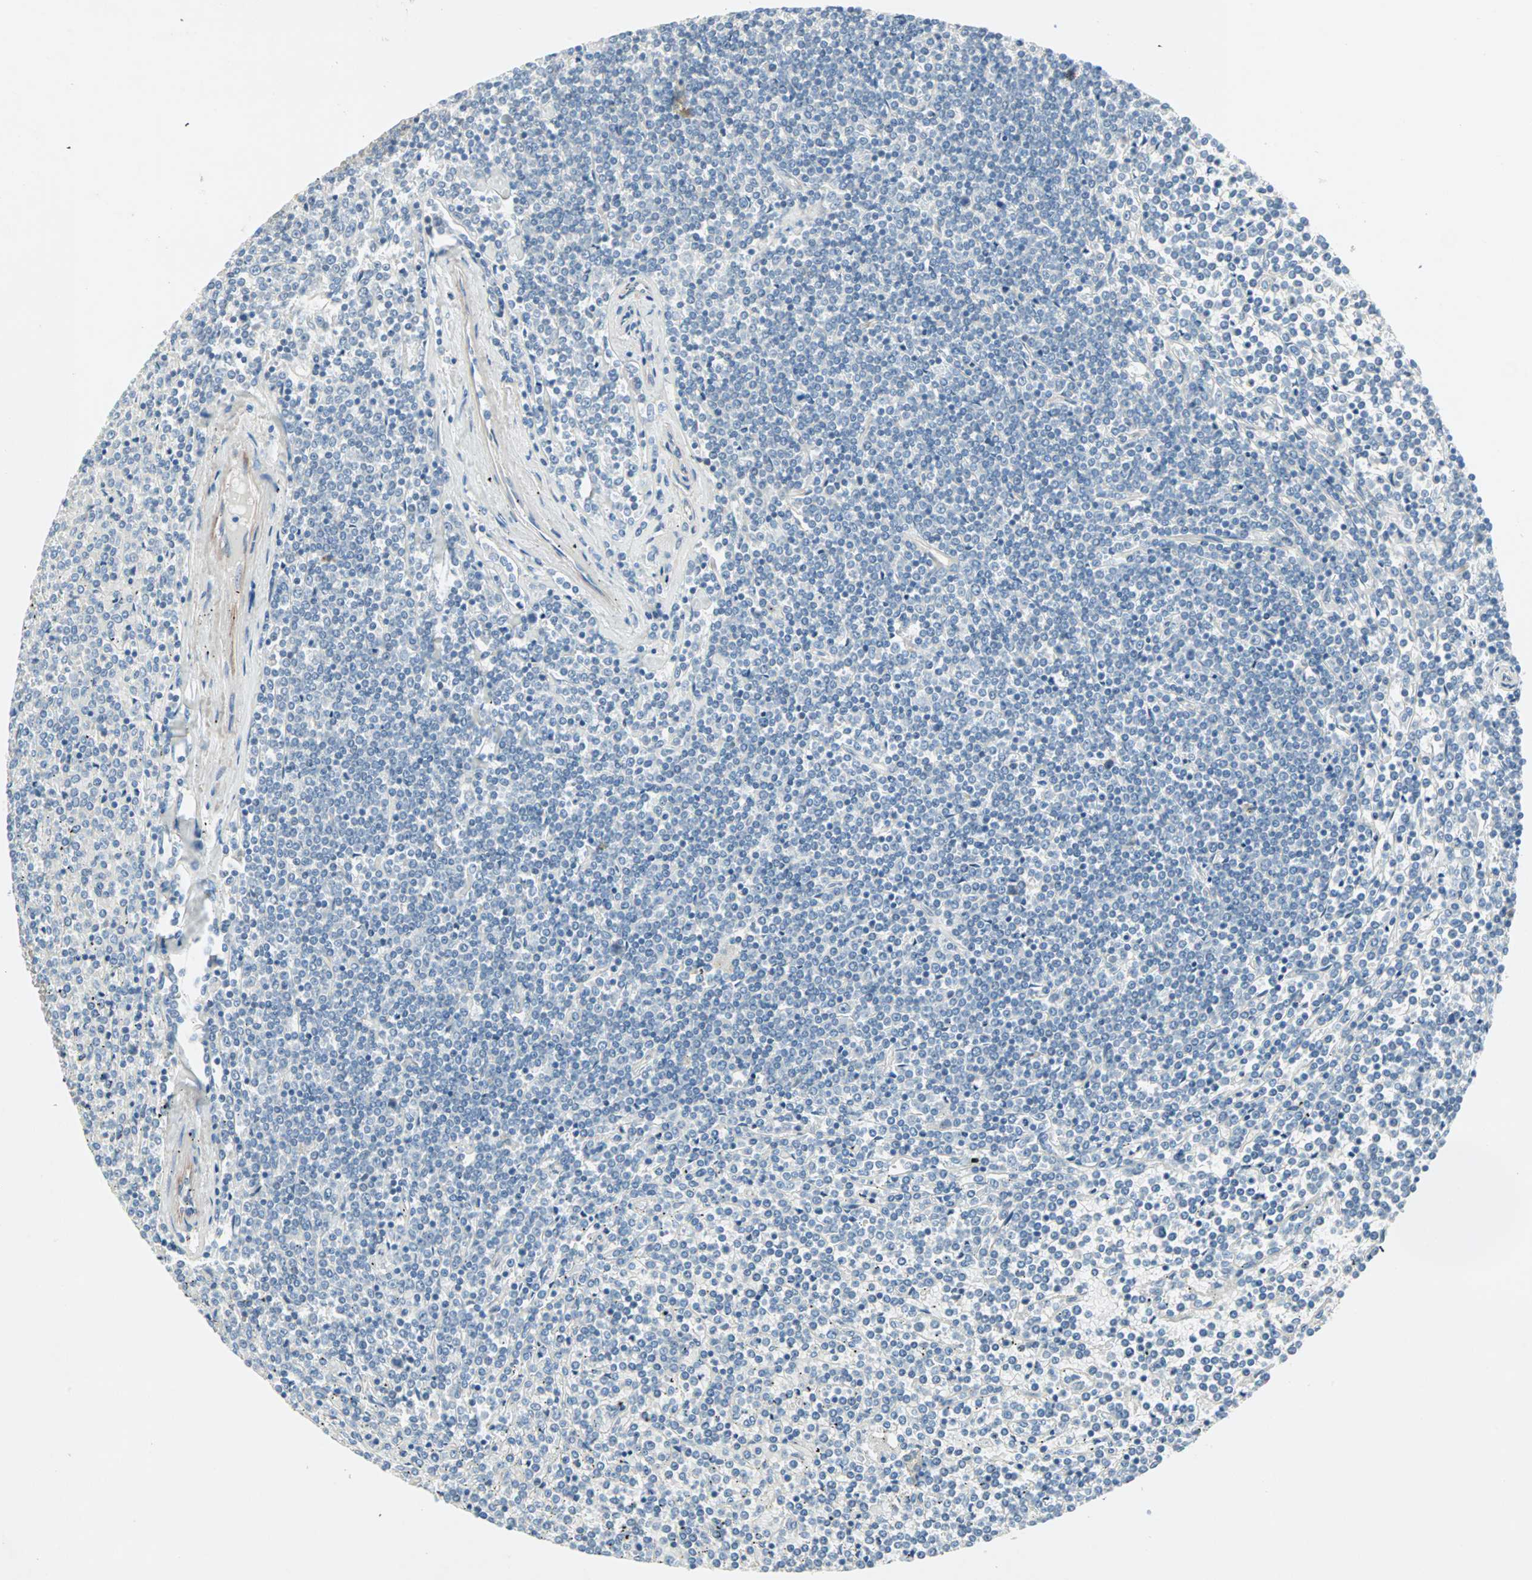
{"staining": {"intensity": "negative", "quantity": "none", "location": "none"}, "tissue": "lymphoma", "cell_type": "Tumor cells", "image_type": "cancer", "snomed": [{"axis": "morphology", "description": "Malignant lymphoma, non-Hodgkin's type, Low grade"}, {"axis": "topography", "description": "Spleen"}], "caption": "Immunohistochemistry (IHC) image of malignant lymphoma, non-Hodgkin's type (low-grade) stained for a protein (brown), which shows no positivity in tumor cells. The staining is performed using DAB (3,3'-diaminobenzidine) brown chromogen with nuclei counter-stained in using hematoxylin.", "gene": "CAND2", "patient": {"sex": "female", "age": 19}}